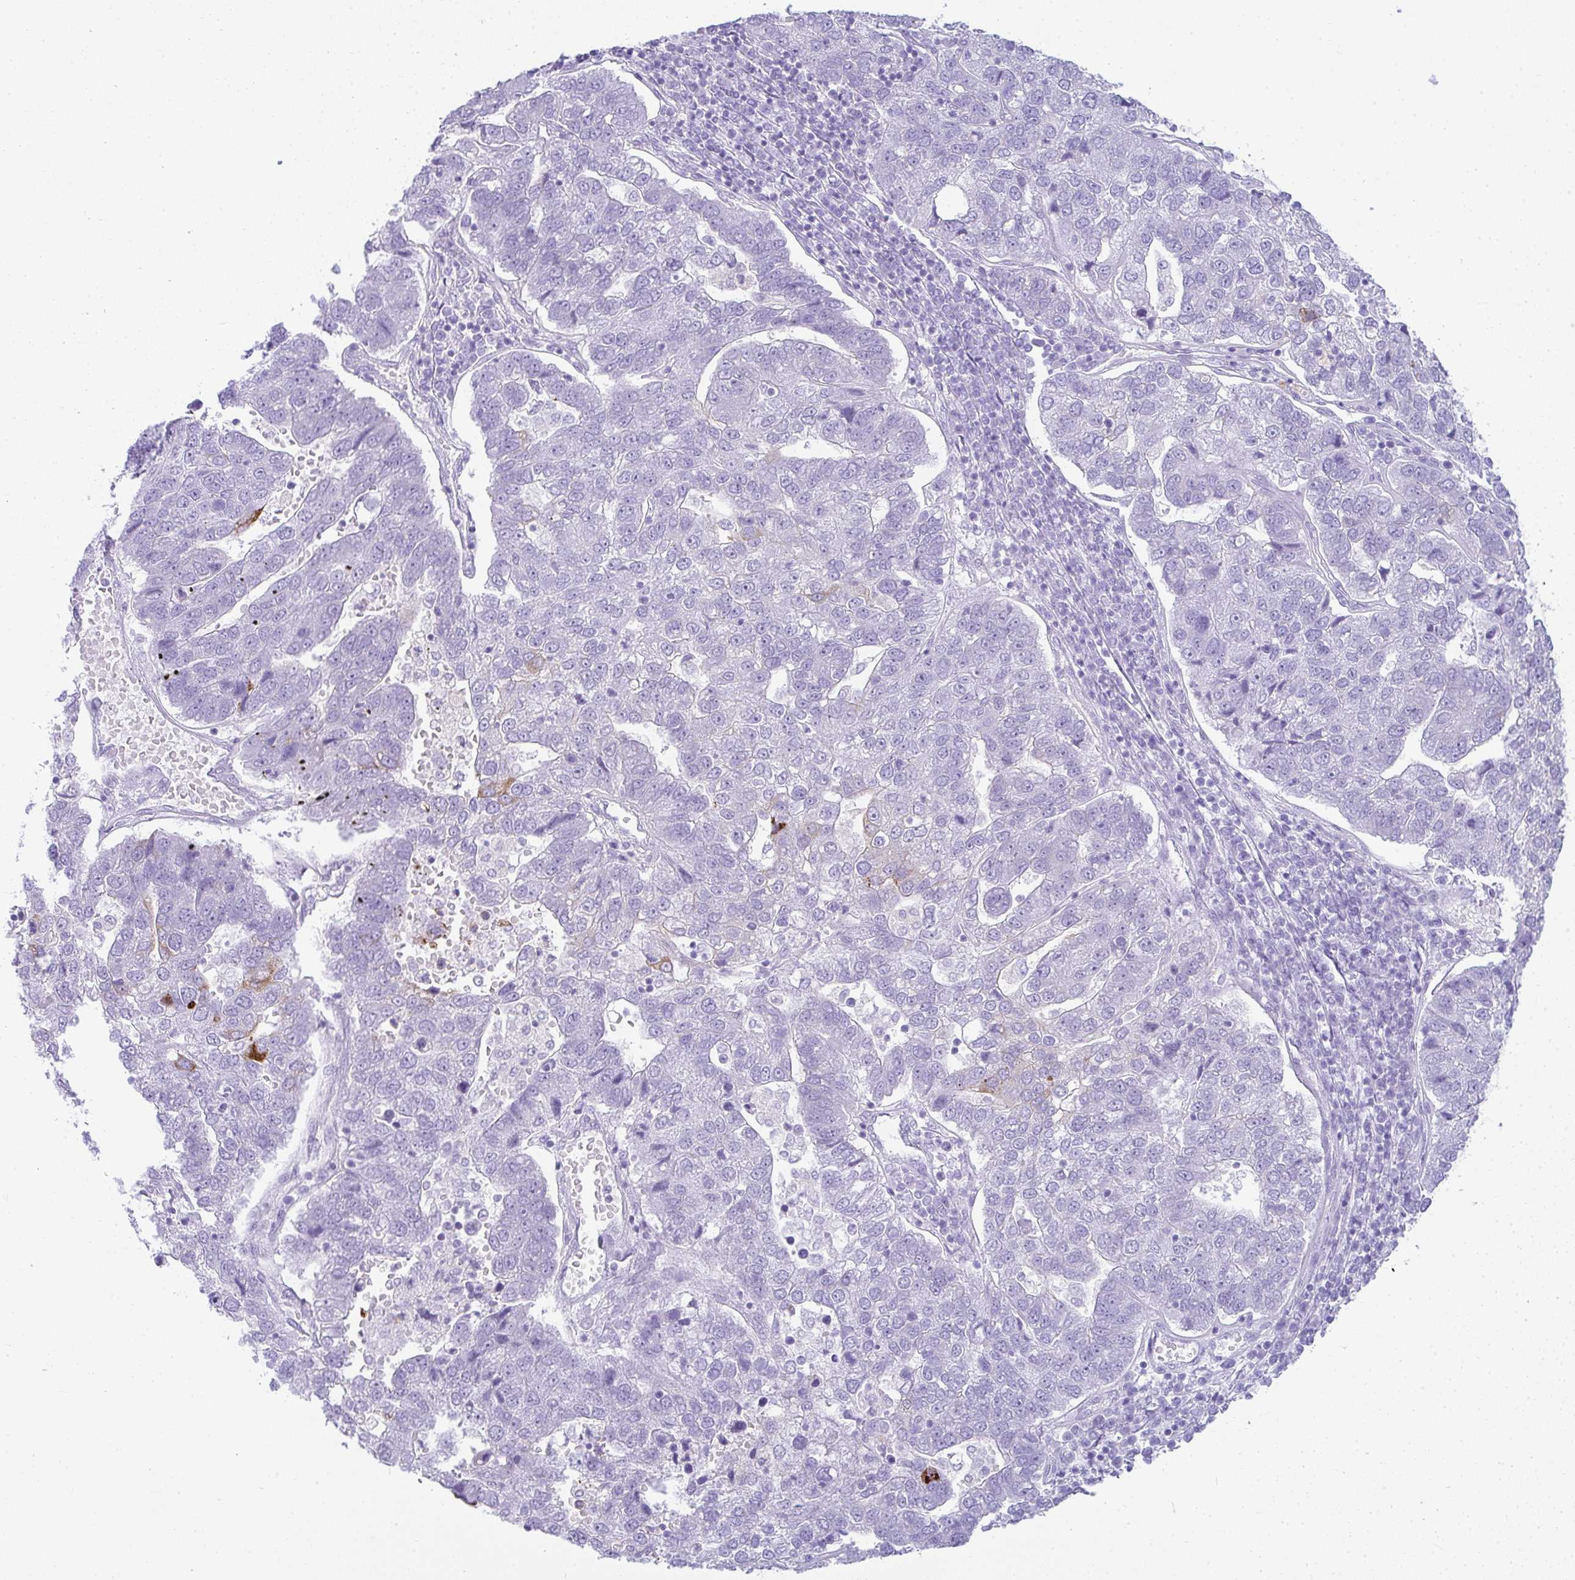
{"staining": {"intensity": "negative", "quantity": "none", "location": "none"}, "tissue": "pancreatic cancer", "cell_type": "Tumor cells", "image_type": "cancer", "snomed": [{"axis": "morphology", "description": "Adenocarcinoma, NOS"}, {"axis": "topography", "description": "Pancreas"}], "caption": "Immunohistochemistry histopathology image of neoplastic tissue: pancreatic cancer (adenocarcinoma) stained with DAB demonstrates no significant protein staining in tumor cells.", "gene": "RASL10A", "patient": {"sex": "female", "age": 61}}